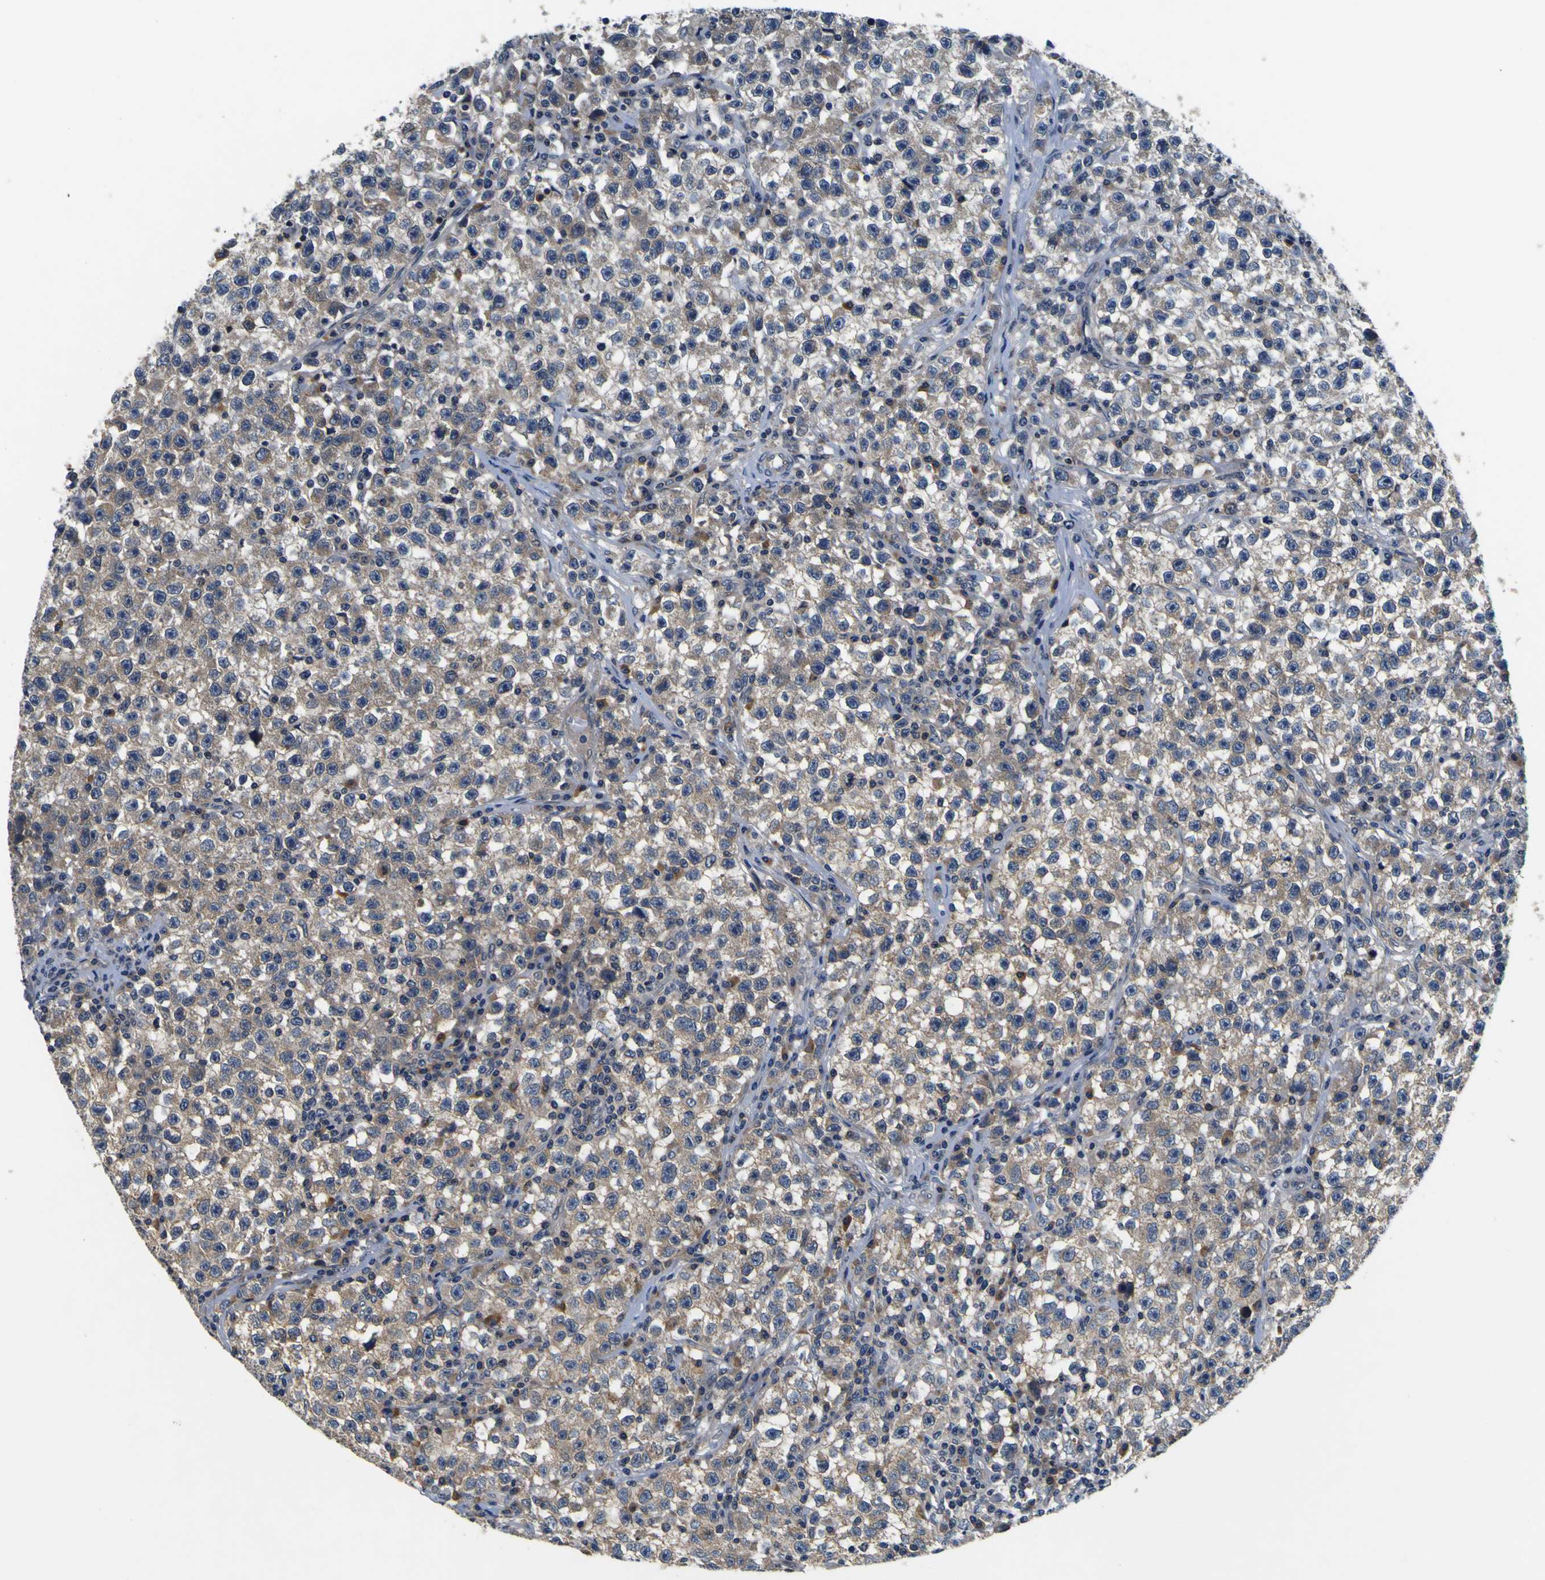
{"staining": {"intensity": "moderate", "quantity": ">75%", "location": "cytoplasmic/membranous"}, "tissue": "testis cancer", "cell_type": "Tumor cells", "image_type": "cancer", "snomed": [{"axis": "morphology", "description": "Seminoma, NOS"}, {"axis": "topography", "description": "Testis"}], "caption": "Immunohistochemical staining of testis cancer reveals medium levels of moderate cytoplasmic/membranous protein expression in approximately >75% of tumor cells.", "gene": "EPHB4", "patient": {"sex": "male", "age": 22}}